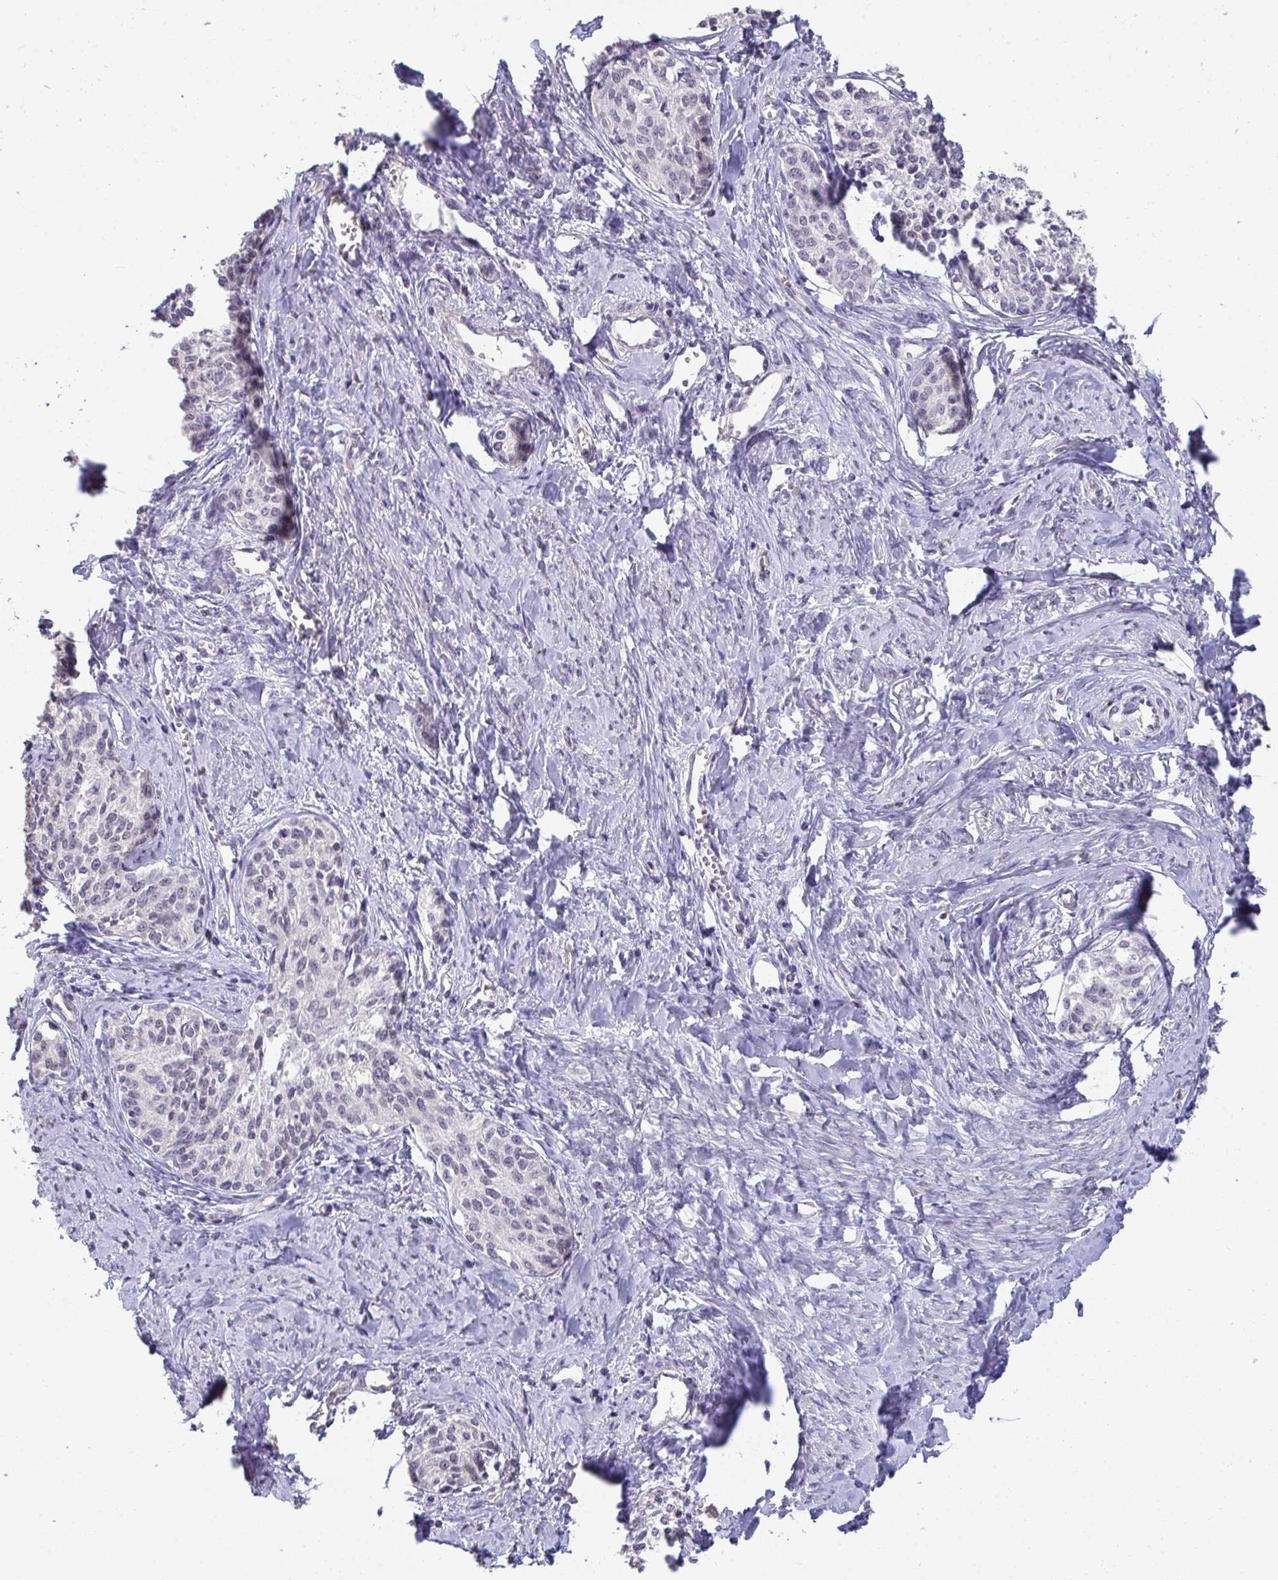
{"staining": {"intensity": "negative", "quantity": "none", "location": "none"}, "tissue": "cervical cancer", "cell_type": "Tumor cells", "image_type": "cancer", "snomed": [{"axis": "morphology", "description": "Squamous cell carcinoma, NOS"}, {"axis": "morphology", "description": "Adenocarcinoma, NOS"}, {"axis": "topography", "description": "Cervix"}], "caption": "A high-resolution histopathology image shows immunohistochemistry (IHC) staining of cervical cancer, which displays no significant positivity in tumor cells. (DAB IHC with hematoxylin counter stain).", "gene": "SENP3", "patient": {"sex": "female", "age": 52}}